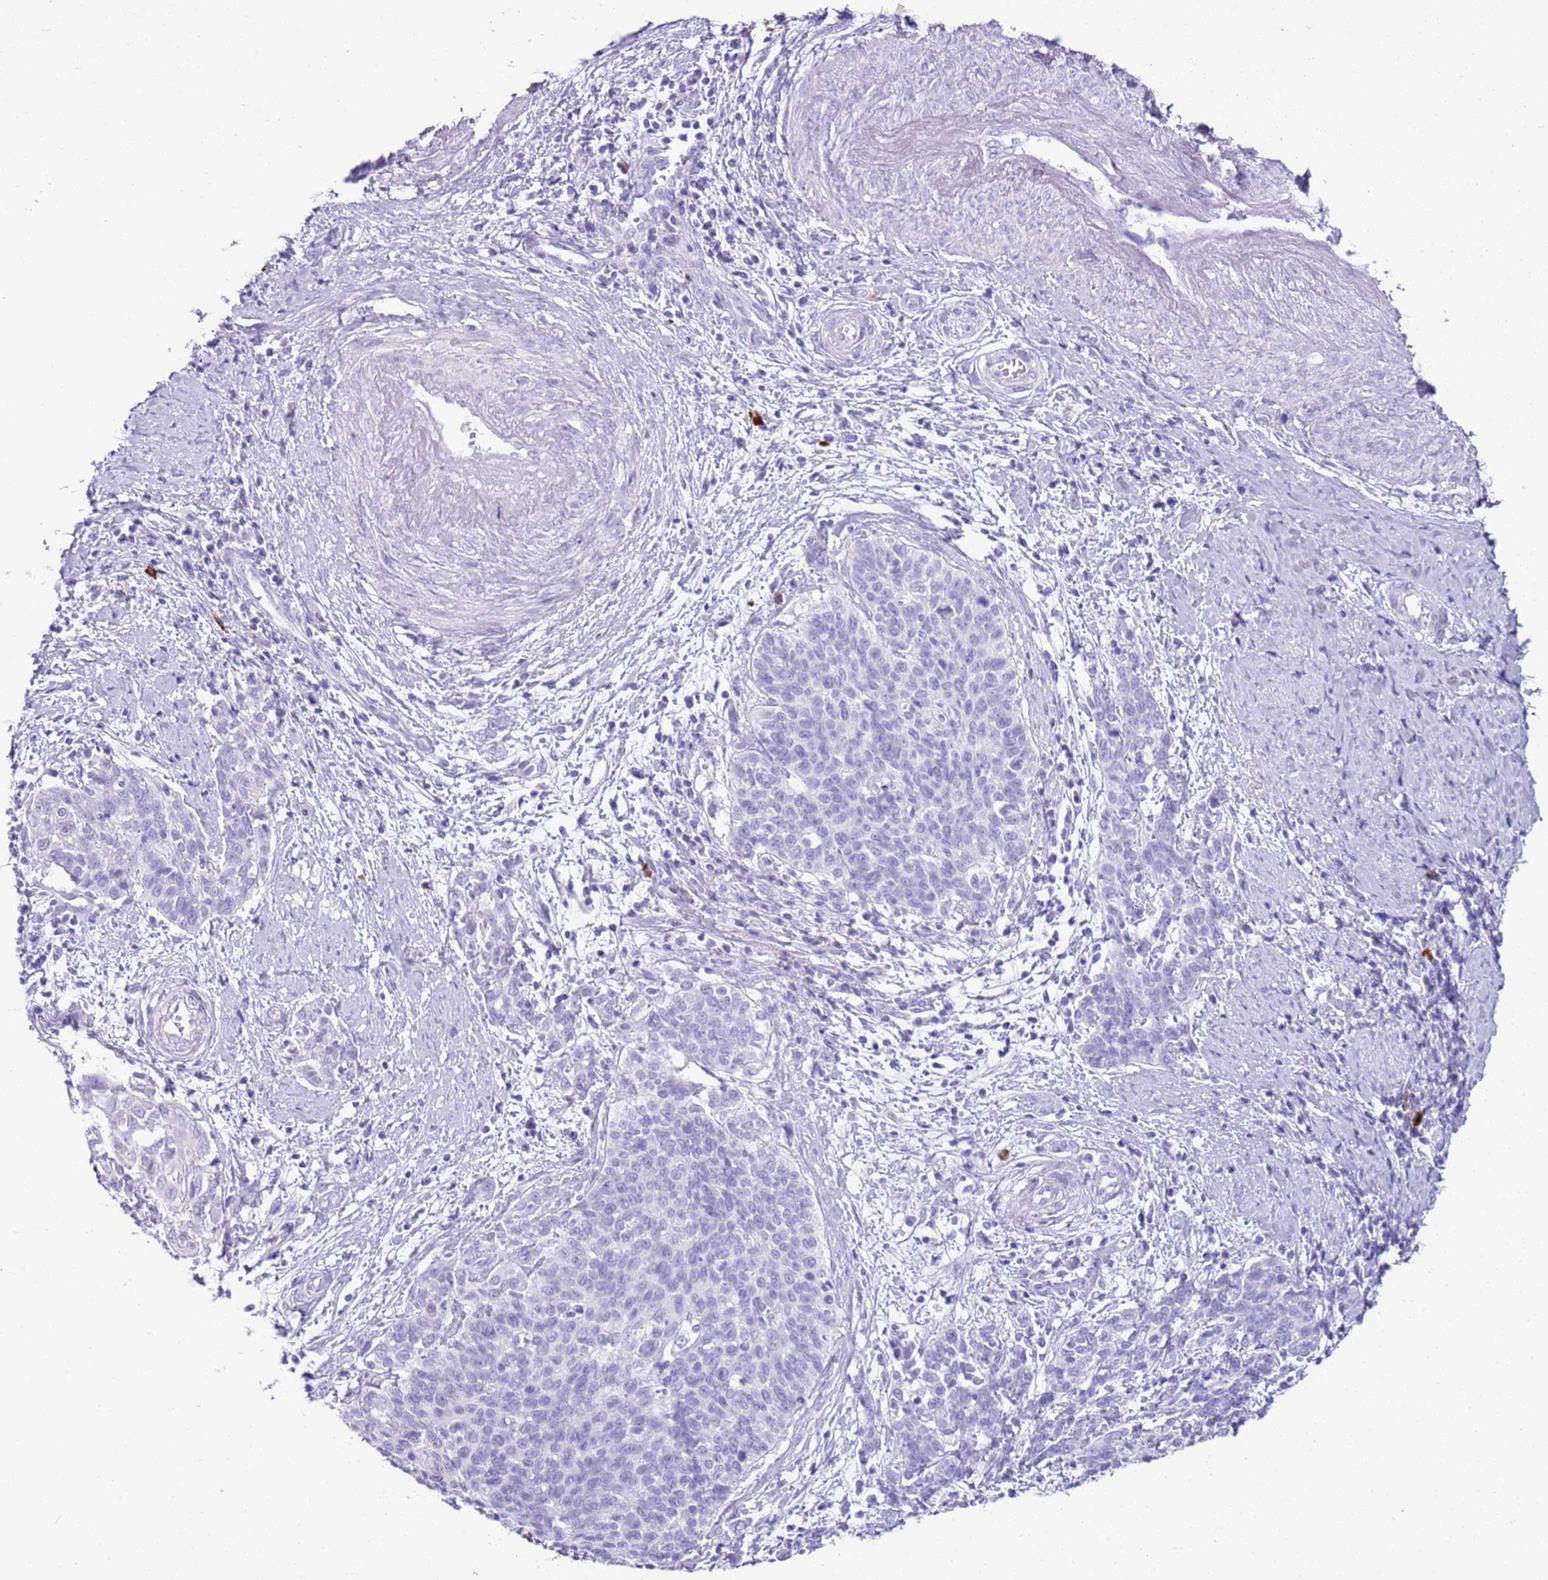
{"staining": {"intensity": "negative", "quantity": "none", "location": "none"}, "tissue": "cervical cancer", "cell_type": "Tumor cells", "image_type": "cancer", "snomed": [{"axis": "morphology", "description": "Squamous cell carcinoma, NOS"}, {"axis": "topography", "description": "Cervix"}], "caption": "An immunohistochemistry (IHC) histopathology image of cervical squamous cell carcinoma is shown. There is no staining in tumor cells of cervical squamous cell carcinoma. (Stains: DAB (3,3'-diaminobenzidine) immunohistochemistry (IHC) with hematoxylin counter stain, Microscopy: brightfield microscopy at high magnification).", "gene": "IGKV3D-11", "patient": {"sex": "female", "age": 39}}